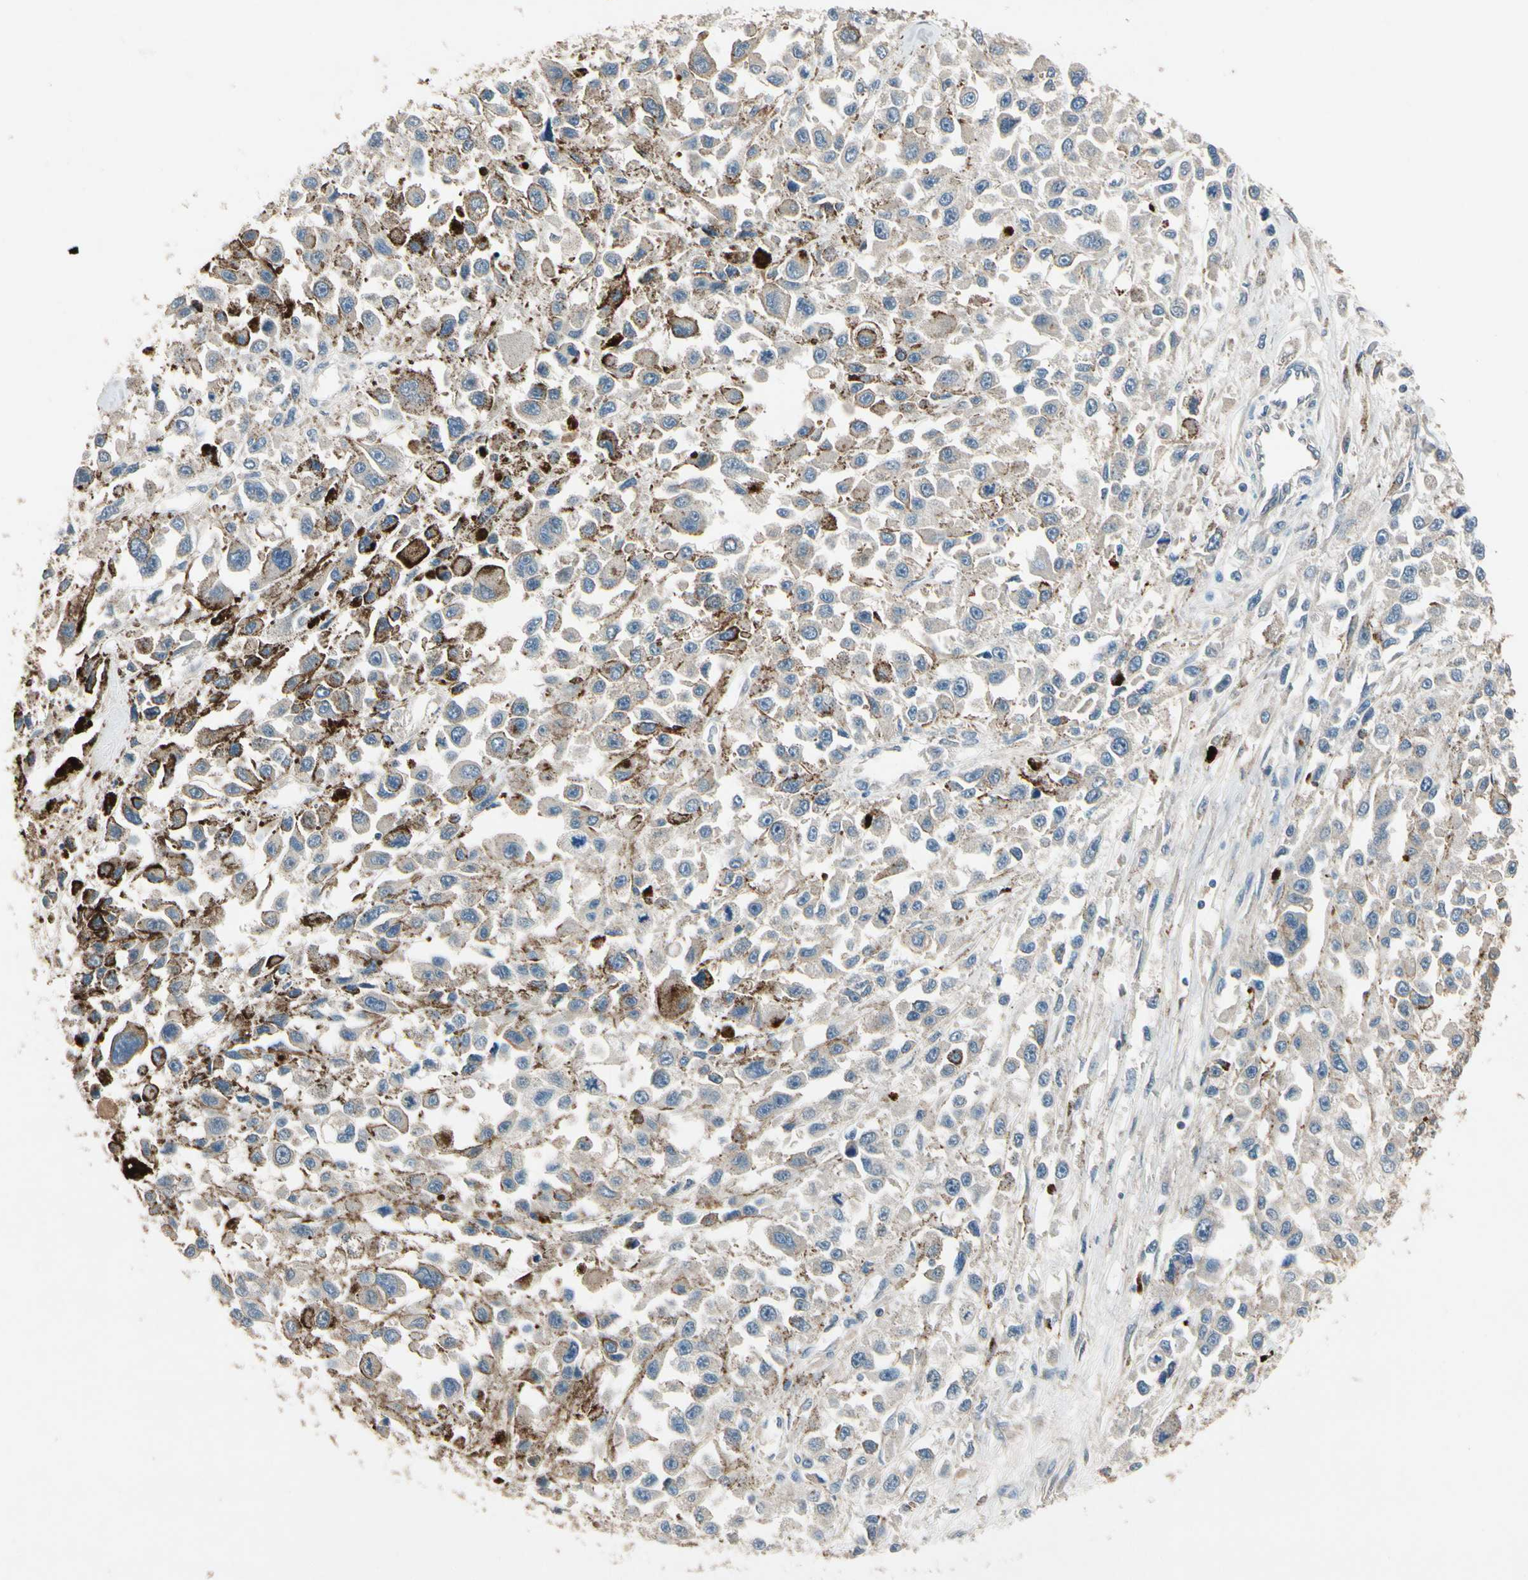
{"staining": {"intensity": "moderate", "quantity": "25%-75%", "location": "cytoplasmic/membranous"}, "tissue": "melanoma", "cell_type": "Tumor cells", "image_type": "cancer", "snomed": [{"axis": "morphology", "description": "Malignant melanoma, Metastatic site"}, {"axis": "topography", "description": "Lymph node"}], "caption": "The immunohistochemical stain shows moderate cytoplasmic/membranous staining in tumor cells of melanoma tissue.", "gene": "IL1RL1", "patient": {"sex": "male", "age": 59}}